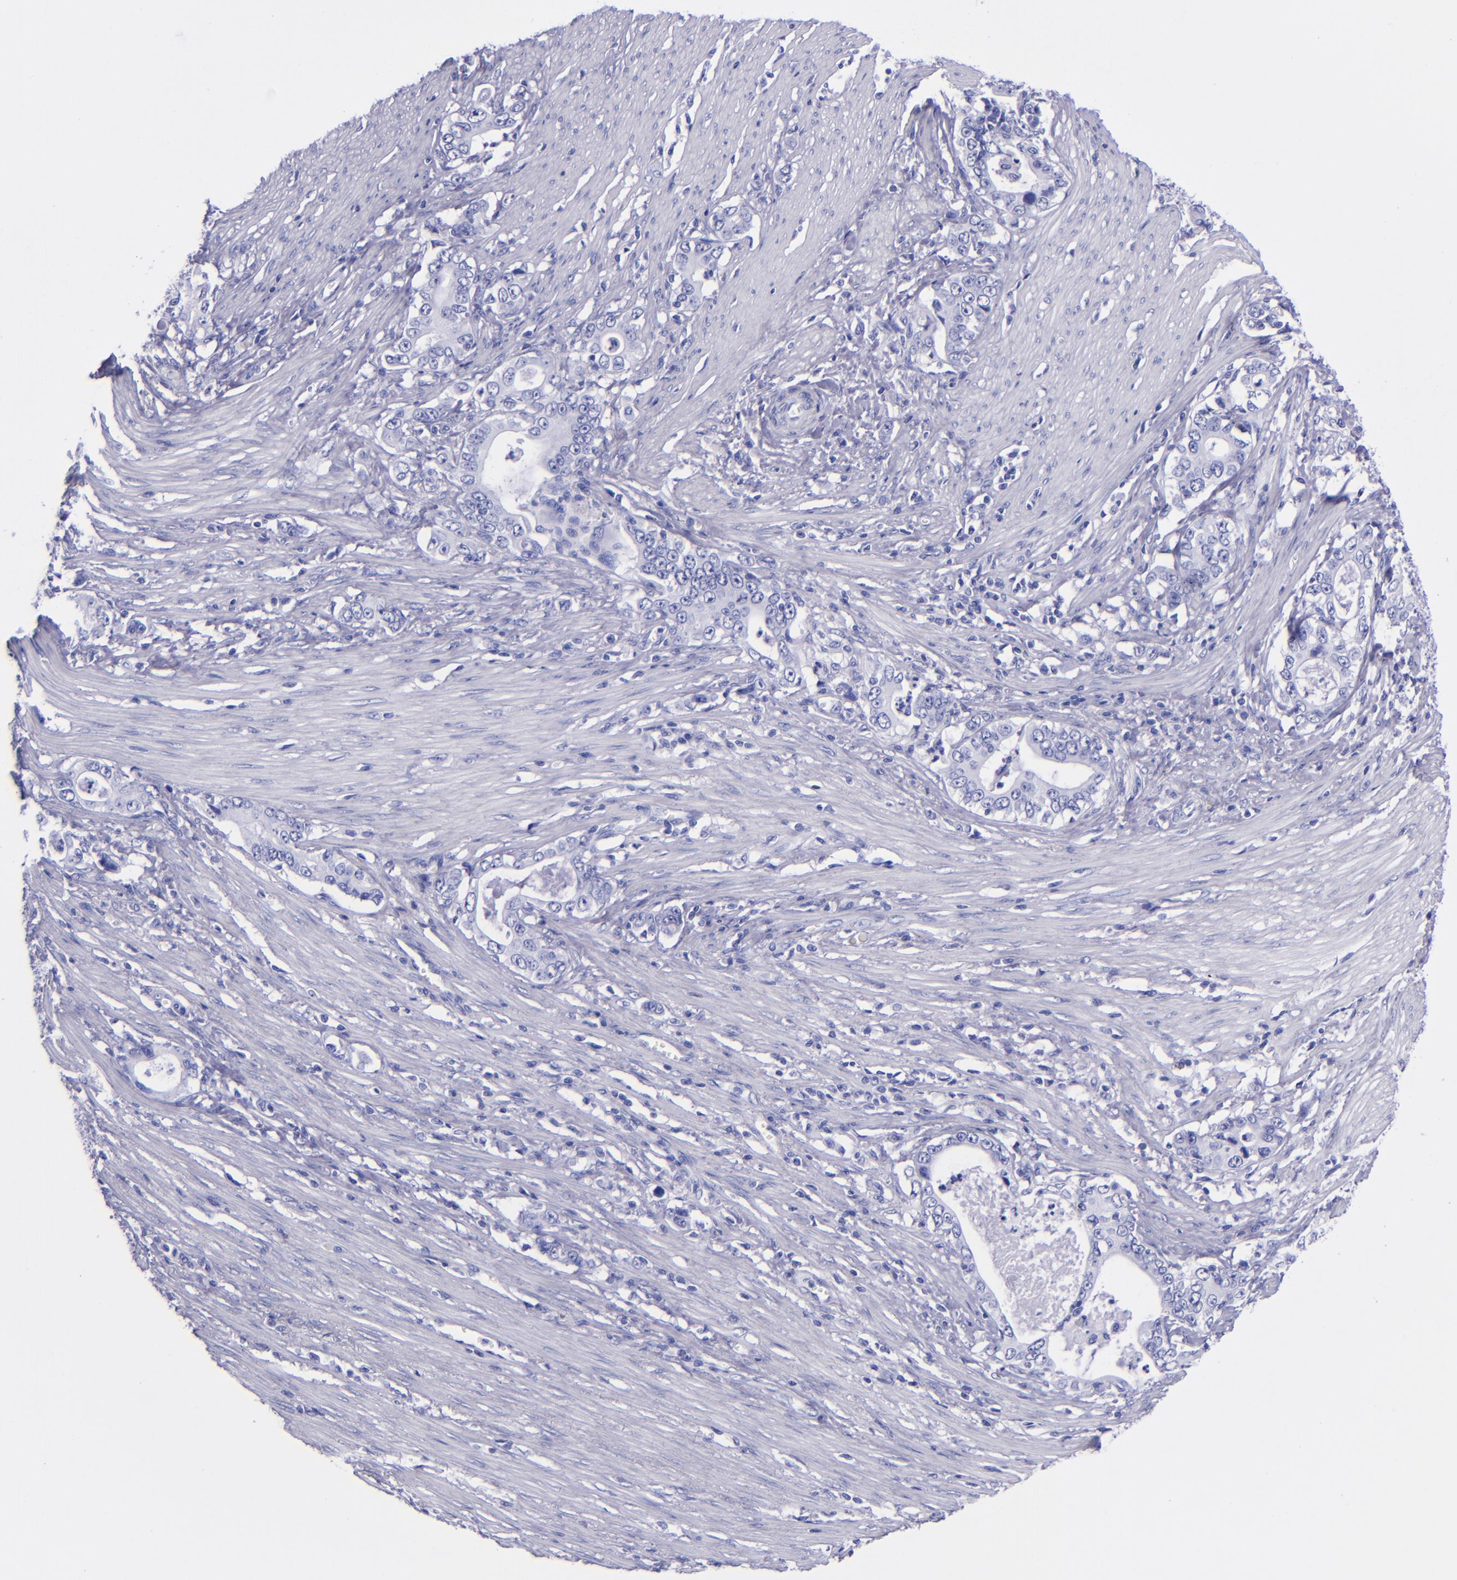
{"staining": {"intensity": "negative", "quantity": "none", "location": "none"}, "tissue": "stomach cancer", "cell_type": "Tumor cells", "image_type": "cancer", "snomed": [{"axis": "morphology", "description": "Adenocarcinoma, NOS"}, {"axis": "topography", "description": "Stomach, lower"}], "caption": "IHC micrograph of neoplastic tissue: stomach cancer (adenocarcinoma) stained with DAB exhibits no significant protein positivity in tumor cells. (Brightfield microscopy of DAB (3,3'-diaminobenzidine) IHC at high magnification).", "gene": "LAG3", "patient": {"sex": "female", "age": 72}}